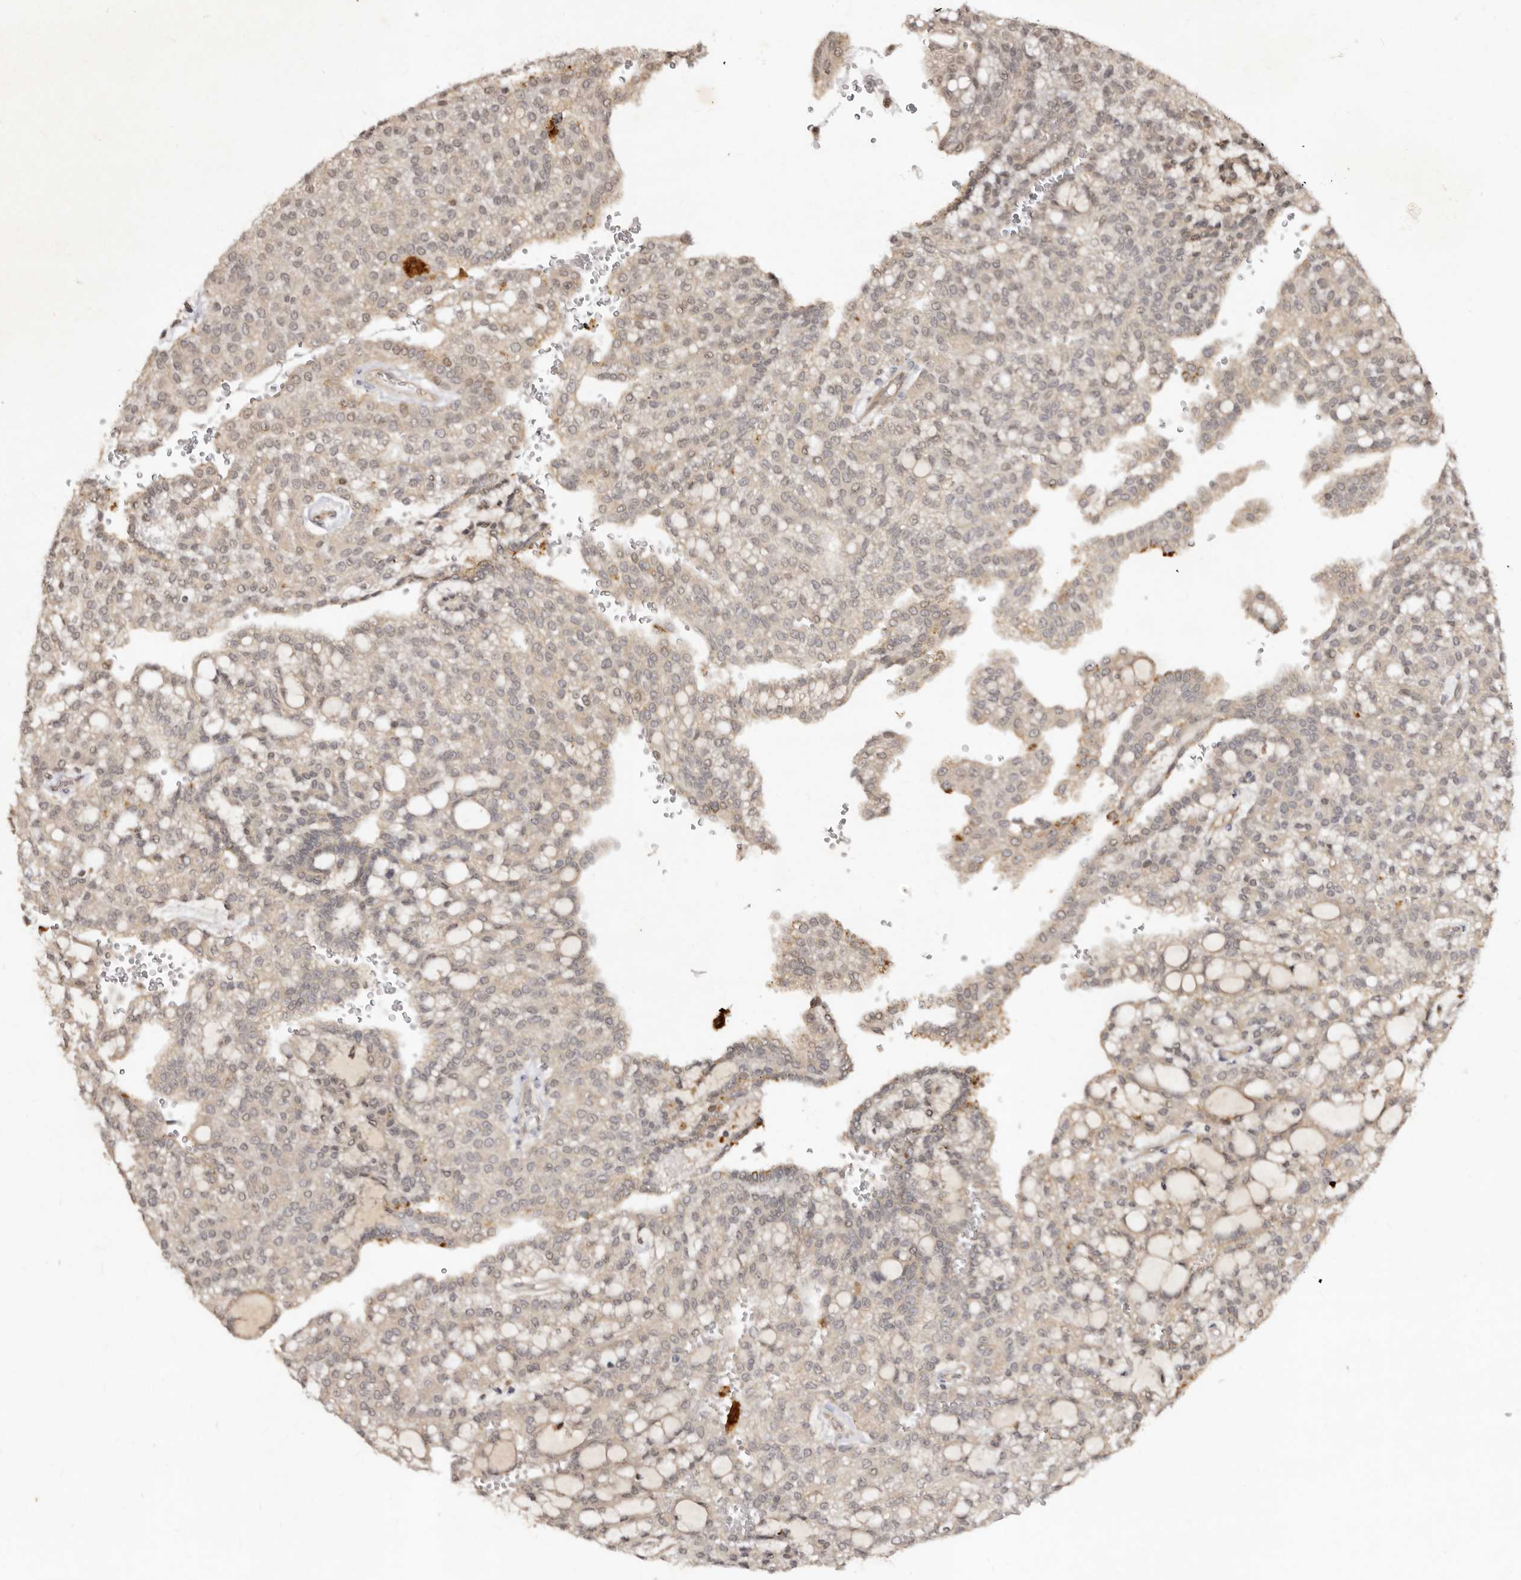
{"staining": {"intensity": "weak", "quantity": "<25%", "location": "cytoplasmic/membranous,nuclear"}, "tissue": "renal cancer", "cell_type": "Tumor cells", "image_type": "cancer", "snomed": [{"axis": "morphology", "description": "Adenocarcinoma, NOS"}, {"axis": "topography", "description": "Kidney"}], "caption": "The immunohistochemistry (IHC) histopathology image has no significant staining in tumor cells of adenocarcinoma (renal) tissue.", "gene": "LCORL", "patient": {"sex": "male", "age": 63}}